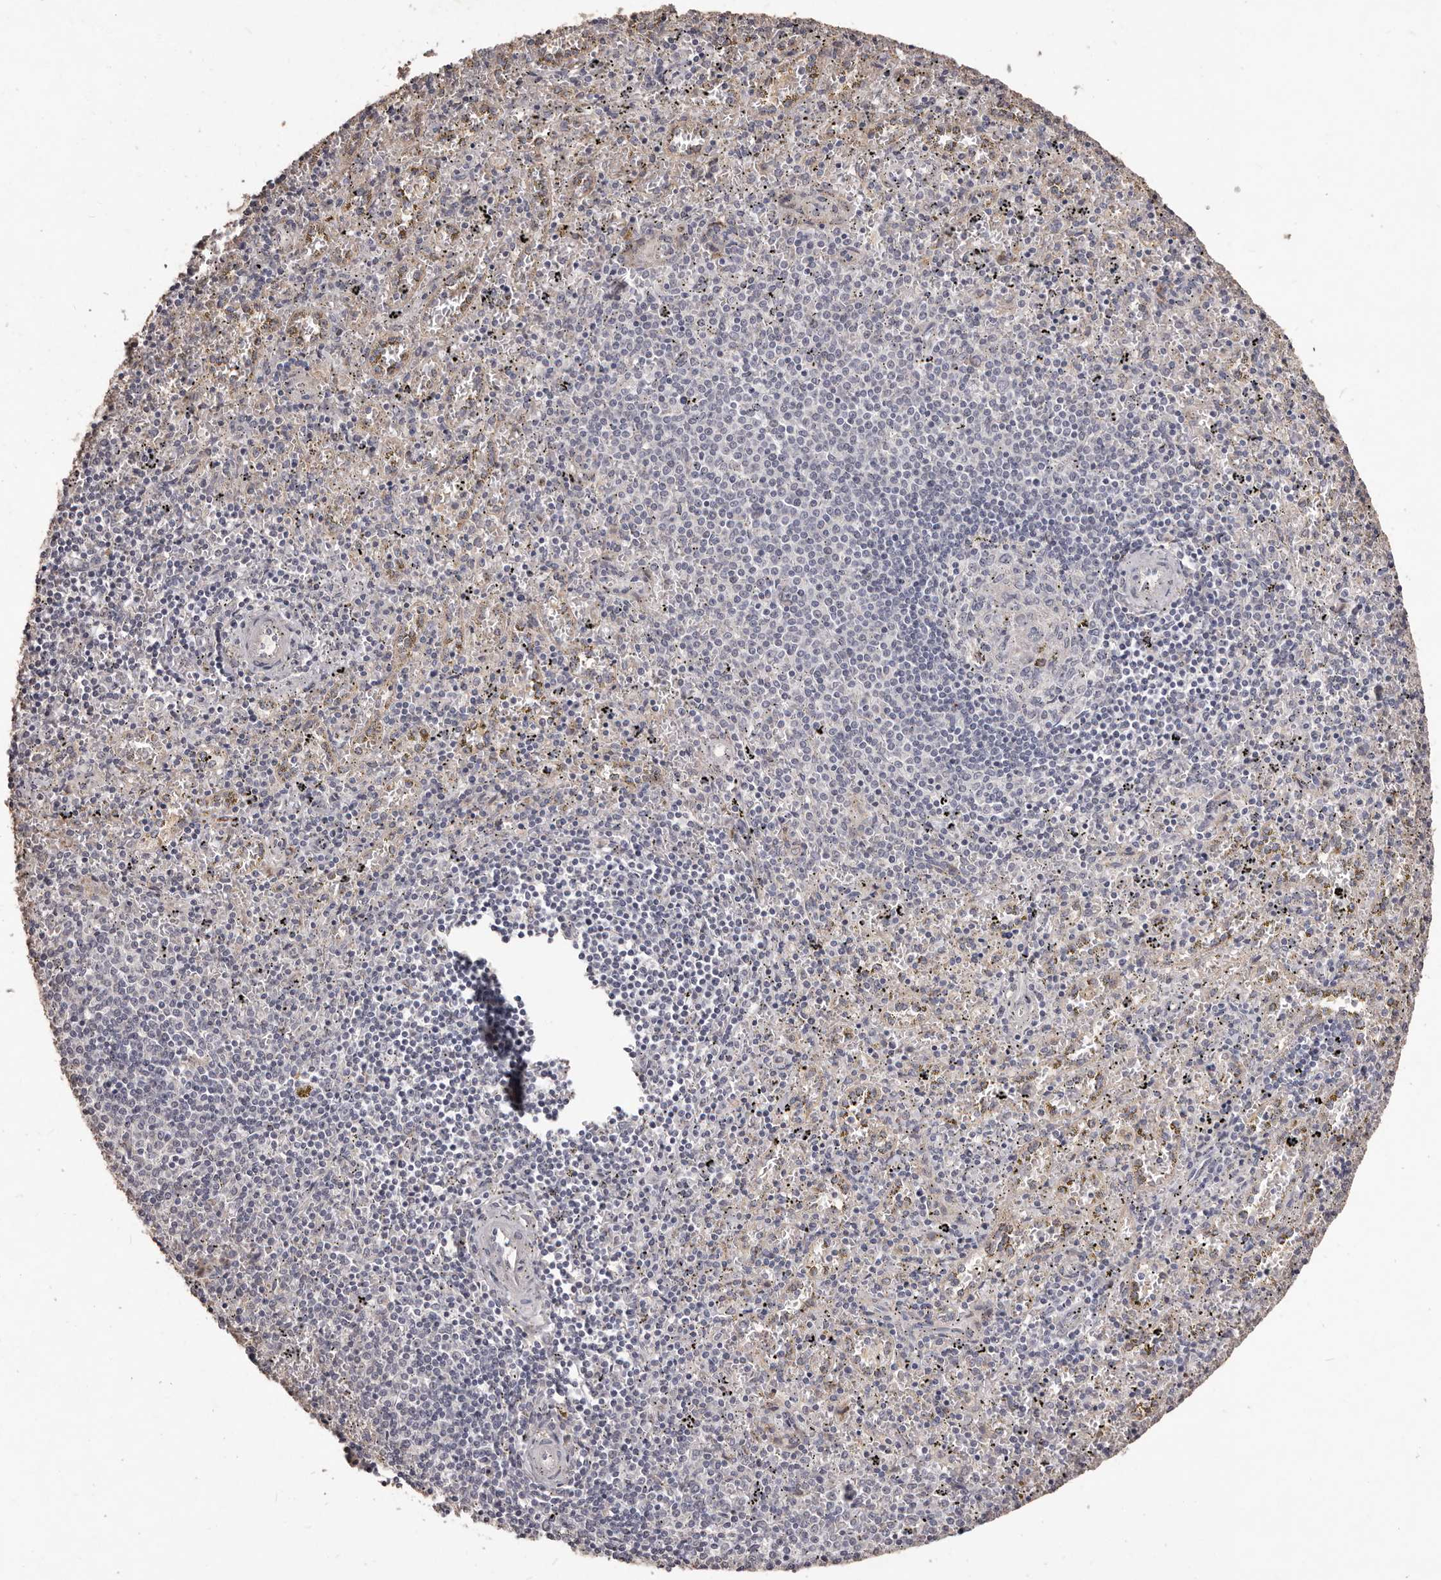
{"staining": {"intensity": "negative", "quantity": "none", "location": "none"}, "tissue": "spleen", "cell_type": "Cells in red pulp", "image_type": "normal", "snomed": [{"axis": "morphology", "description": "Normal tissue, NOS"}, {"axis": "topography", "description": "Spleen"}], "caption": "The micrograph shows no significant expression in cells in red pulp of spleen.", "gene": "PRSS27", "patient": {"sex": "male", "age": 11}}